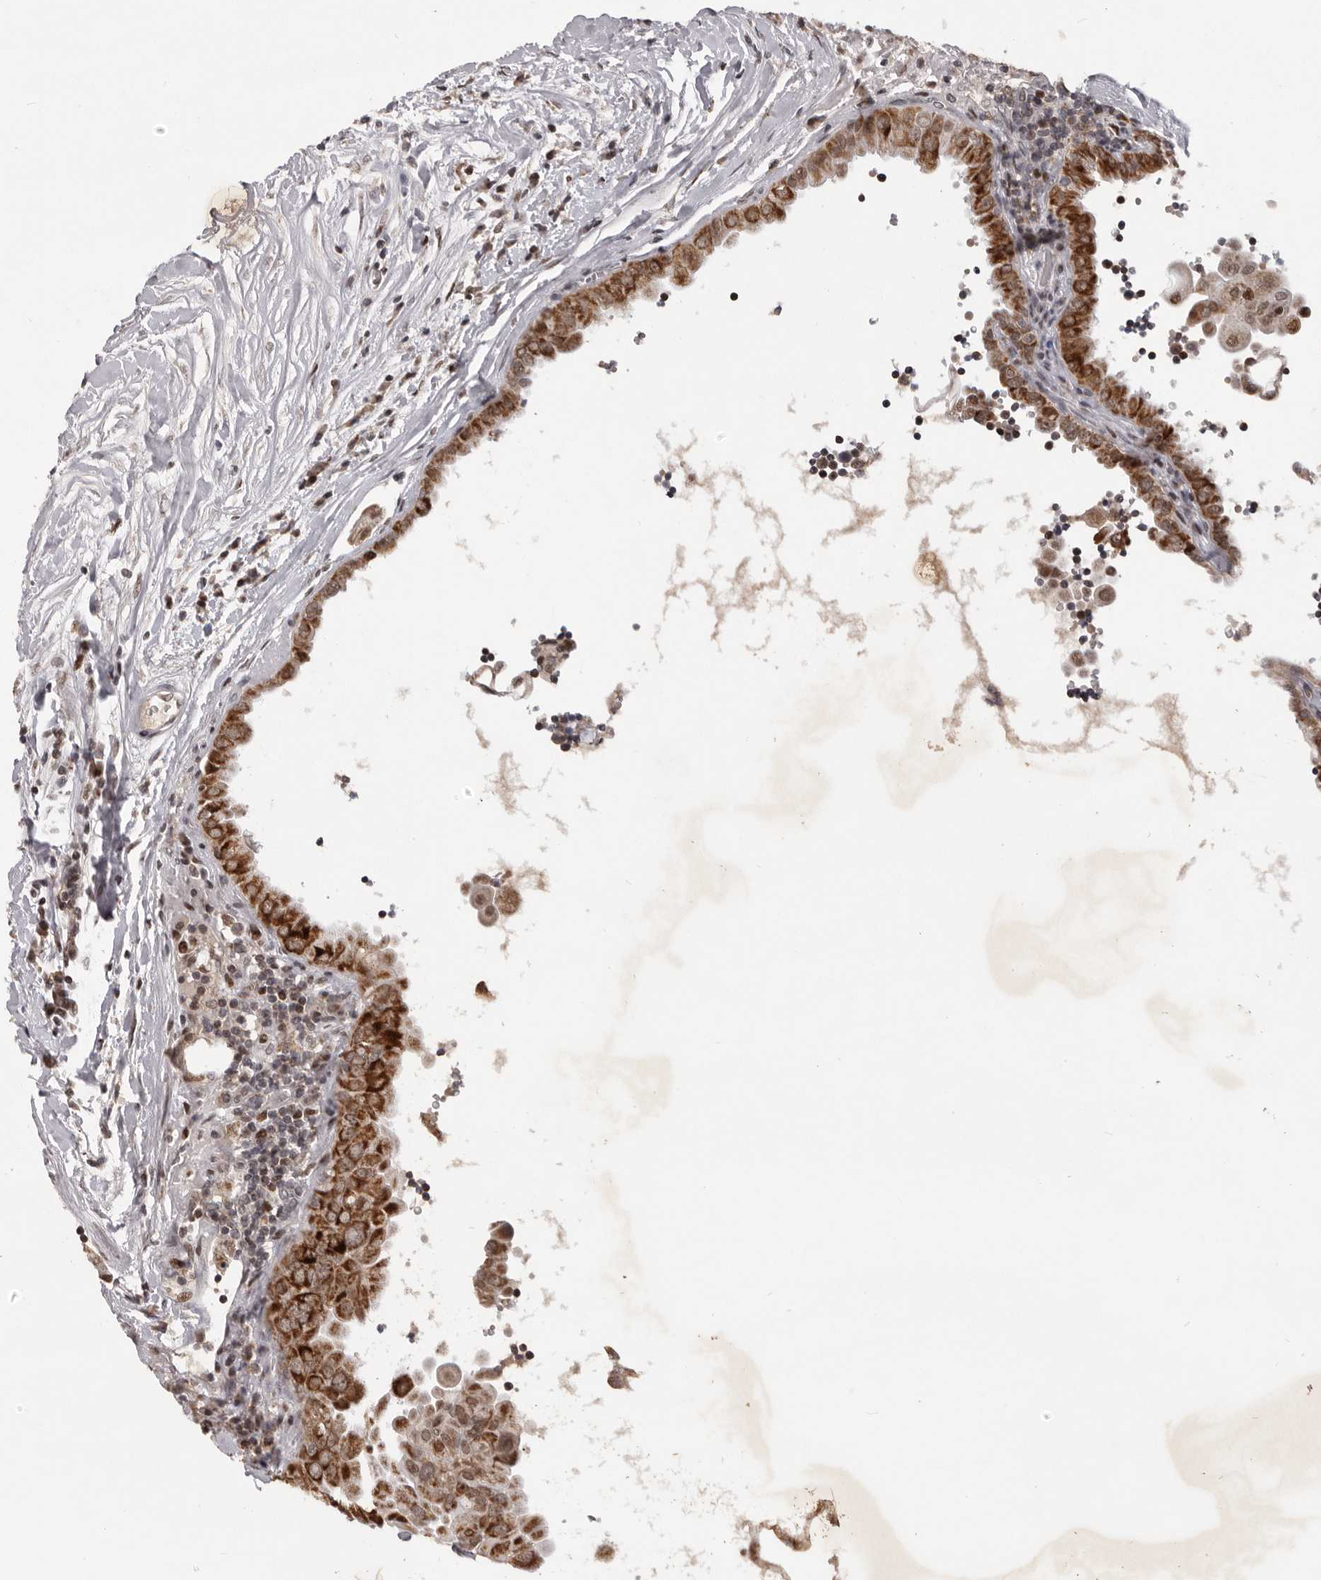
{"staining": {"intensity": "strong", "quantity": ">75%", "location": "cytoplasmic/membranous"}, "tissue": "thyroid cancer", "cell_type": "Tumor cells", "image_type": "cancer", "snomed": [{"axis": "morphology", "description": "Papillary adenocarcinoma, NOS"}, {"axis": "topography", "description": "Thyroid gland"}], "caption": "IHC micrograph of neoplastic tissue: human papillary adenocarcinoma (thyroid) stained using immunohistochemistry (IHC) demonstrates high levels of strong protein expression localized specifically in the cytoplasmic/membranous of tumor cells, appearing as a cytoplasmic/membranous brown color.", "gene": "C17orf99", "patient": {"sex": "male", "age": 33}}